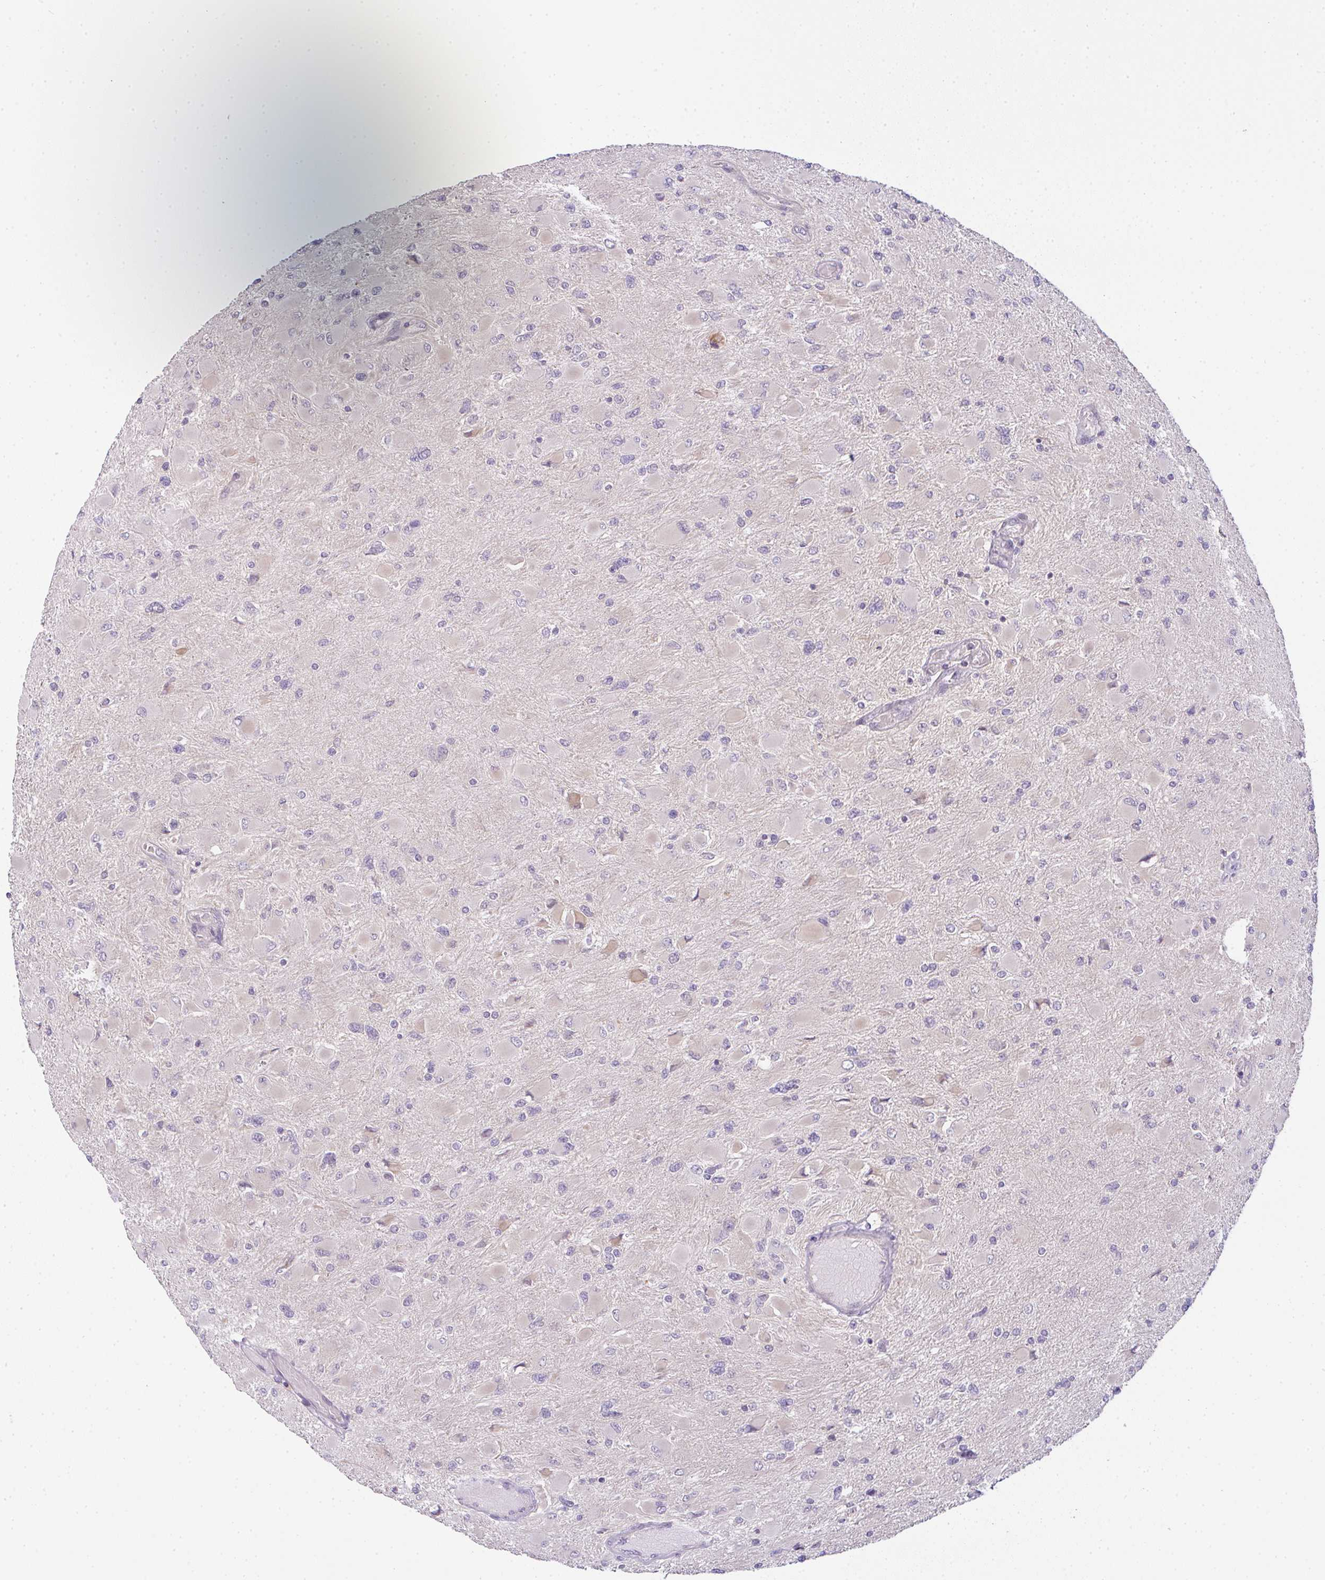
{"staining": {"intensity": "negative", "quantity": "none", "location": "none"}, "tissue": "glioma", "cell_type": "Tumor cells", "image_type": "cancer", "snomed": [{"axis": "morphology", "description": "Glioma, malignant, High grade"}, {"axis": "topography", "description": "Cerebral cortex"}], "caption": "DAB immunohistochemical staining of human high-grade glioma (malignant) reveals no significant staining in tumor cells.", "gene": "CSE1L", "patient": {"sex": "female", "age": 36}}